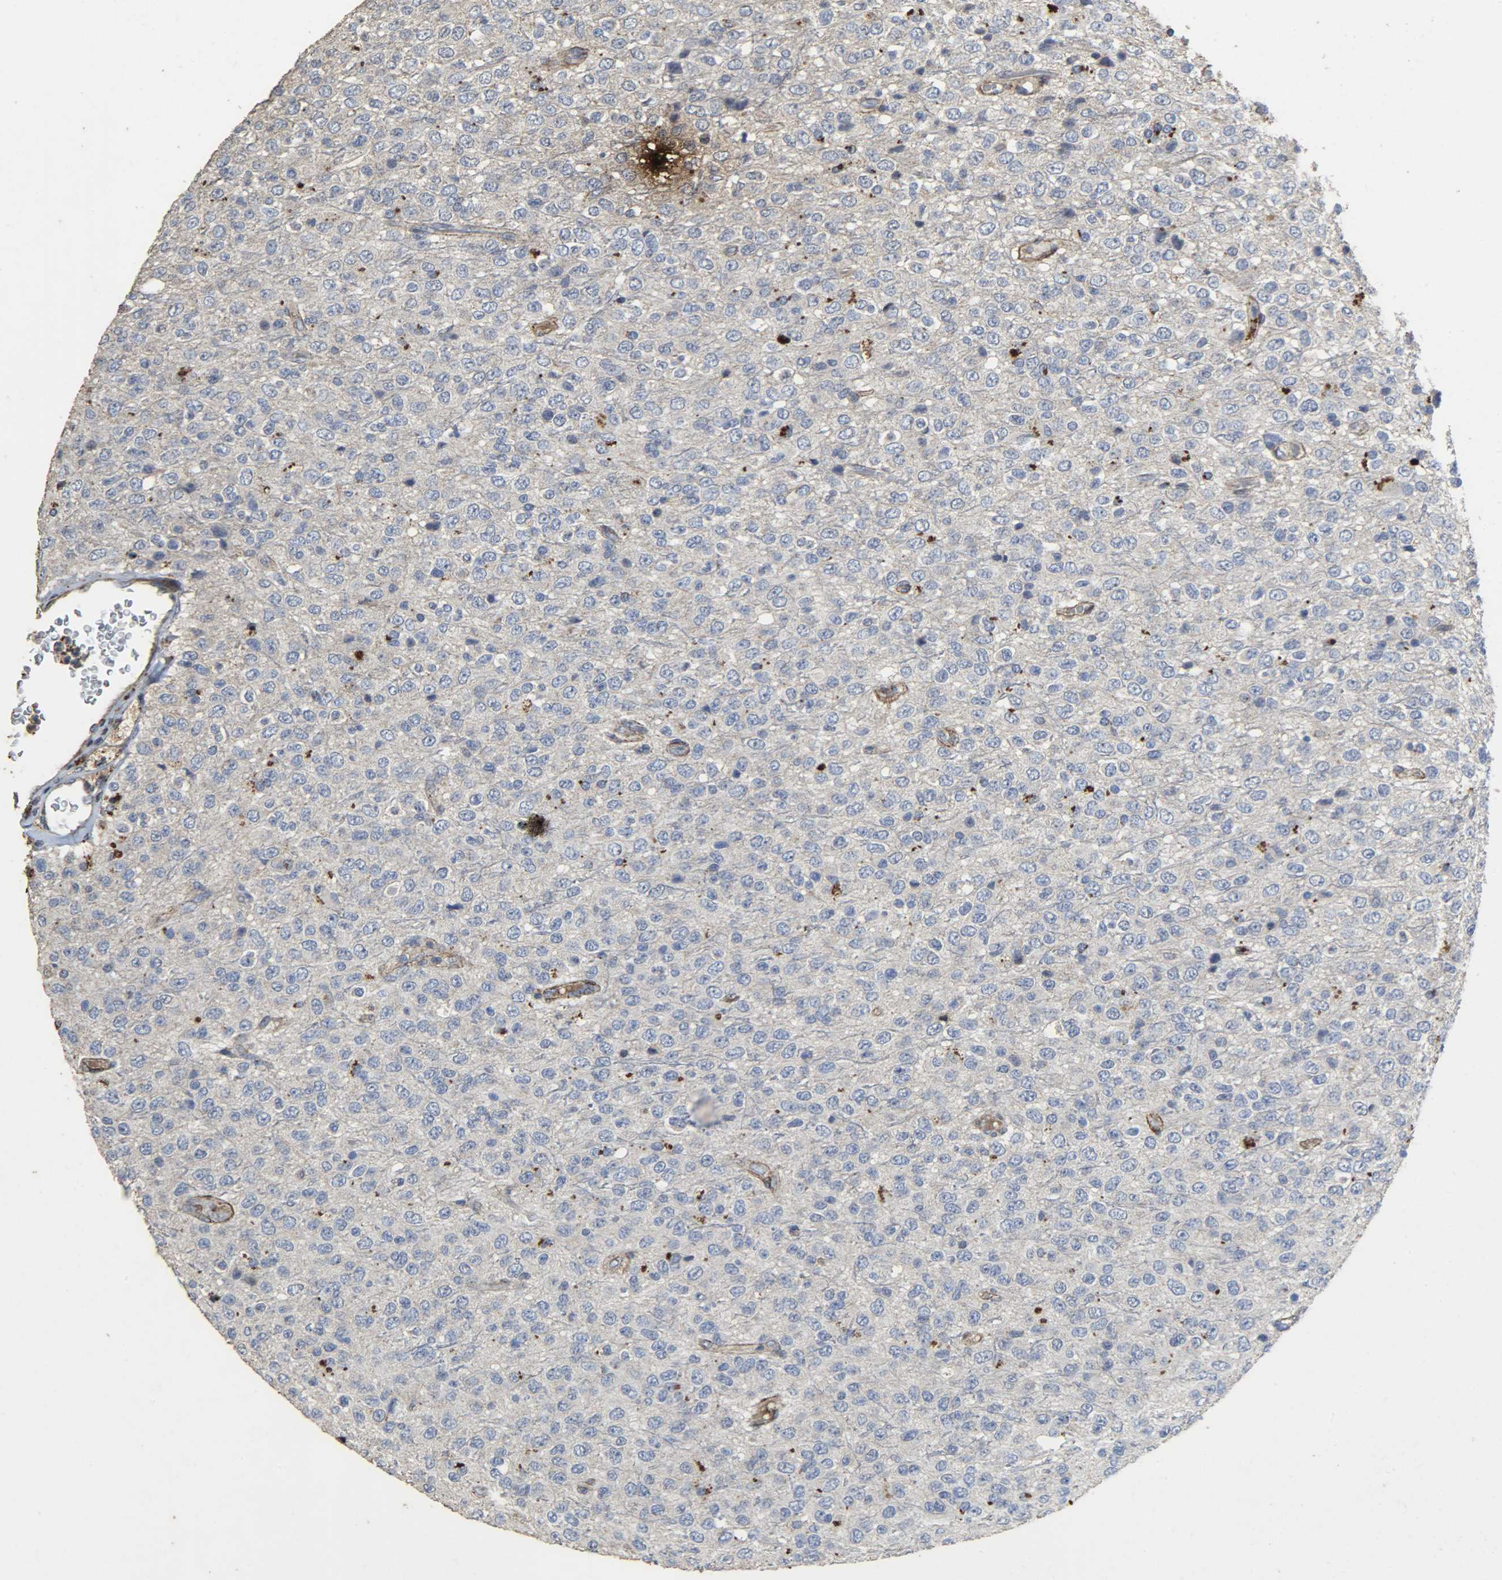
{"staining": {"intensity": "moderate", "quantity": "<25%", "location": "cytoplasmic/membranous"}, "tissue": "glioma", "cell_type": "Tumor cells", "image_type": "cancer", "snomed": [{"axis": "morphology", "description": "Glioma, malignant, High grade"}, {"axis": "topography", "description": "pancreas cauda"}], "caption": "High-grade glioma (malignant) stained with IHC reveals moderate cytoplasmic/membranous expression in approximately <25% of tumor cells. (IHC, brightfield microscopy, high magnification).", "gene": "TPM4", "patient": {"sex": "male", "age": 60}}